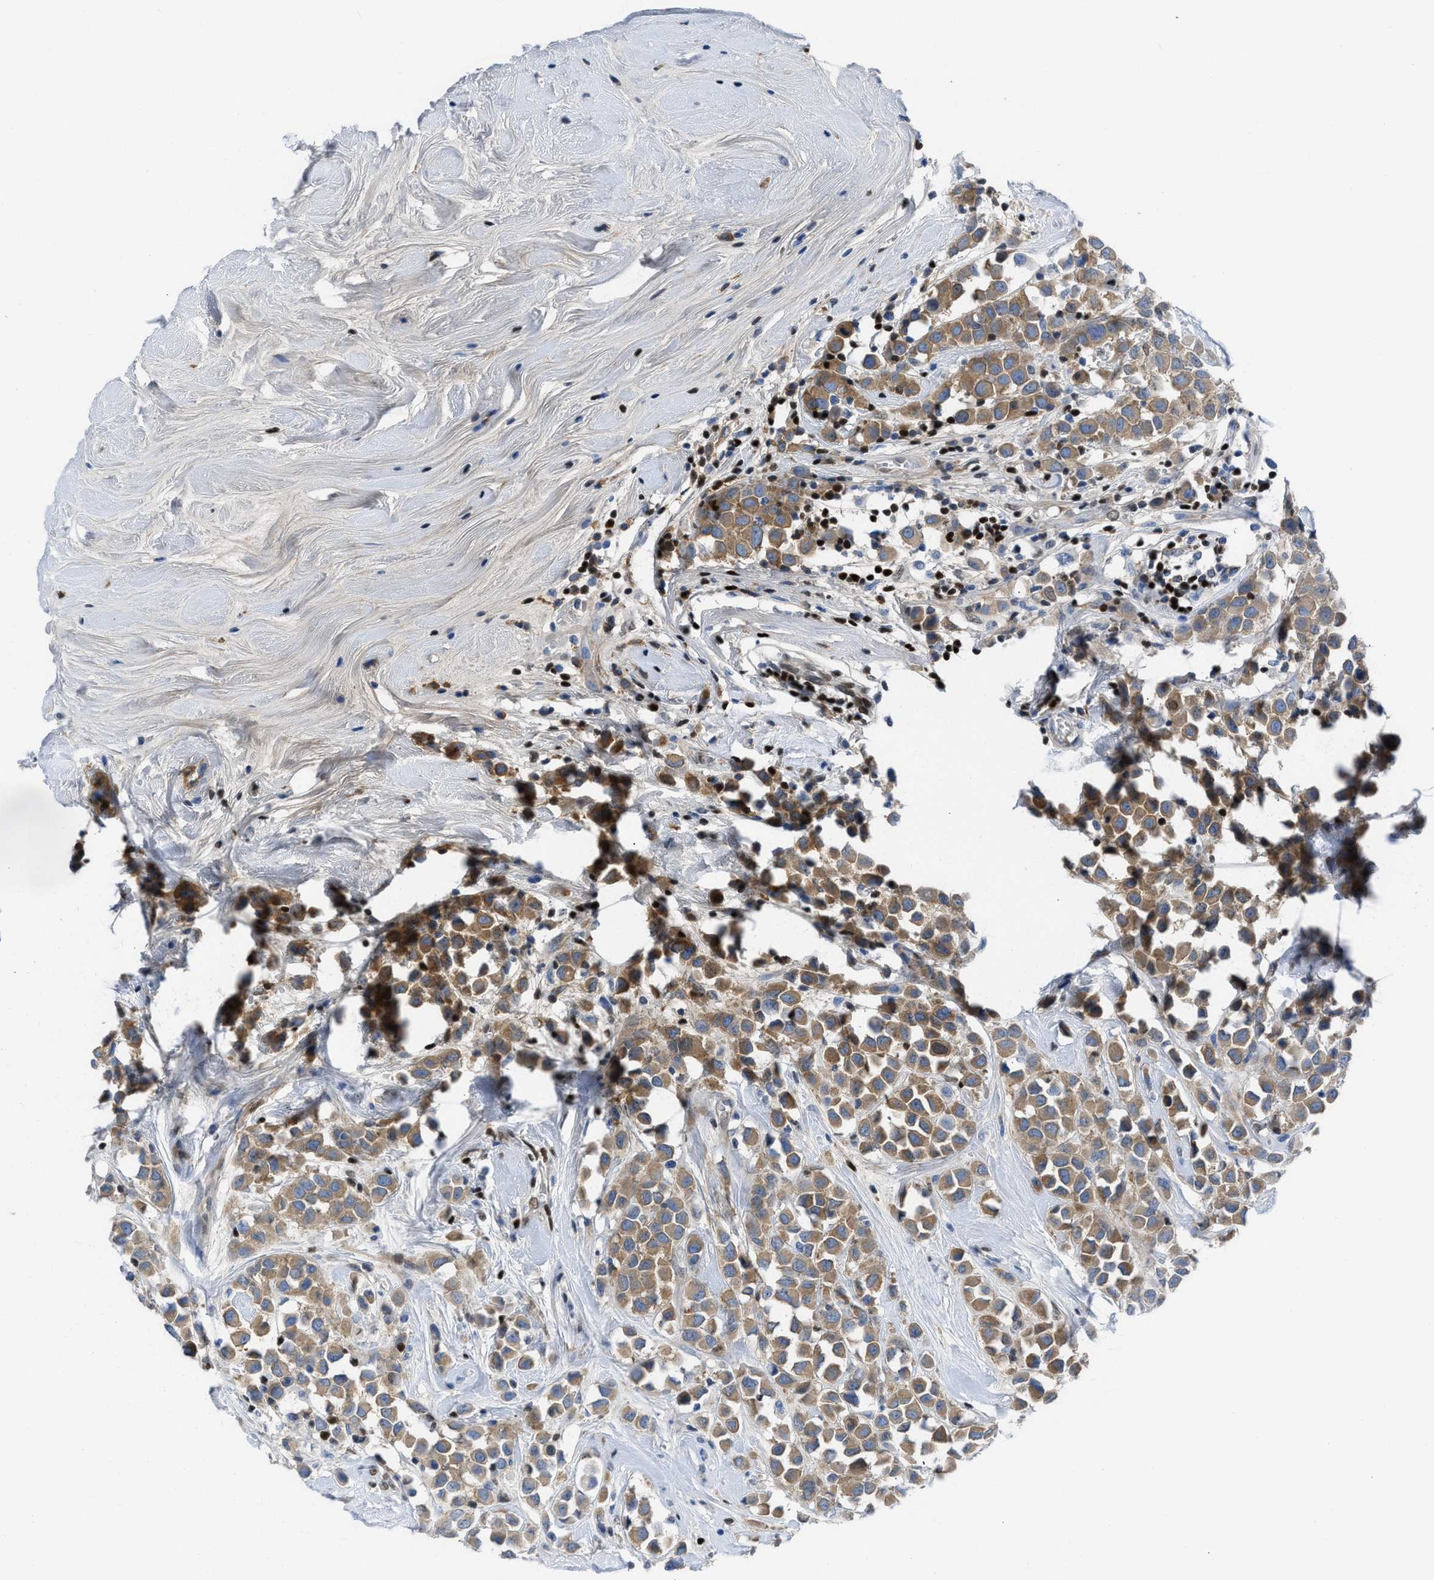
{"staining": {"intensity": "moderate", "quantity": ">75%", "location": "cytoplasmic/membranous"}, "tissue": "breast cancer", "cell_type": "Tumor cells", "image_type": "cancer", "snomed": [{"axis": "morphology", "description": "Duct carcinoma"}, {"axis": "topography", "description": "Breast"}], "caption": "An image showing moderate cytoplasmic/membranous expression in approximately >75% of tumor cells in breast intraductal carcinoma, as visualized by brown immunohistochemical staining.", "gene": "LEF1", "patient": {"sex": "female", "age": 61}}